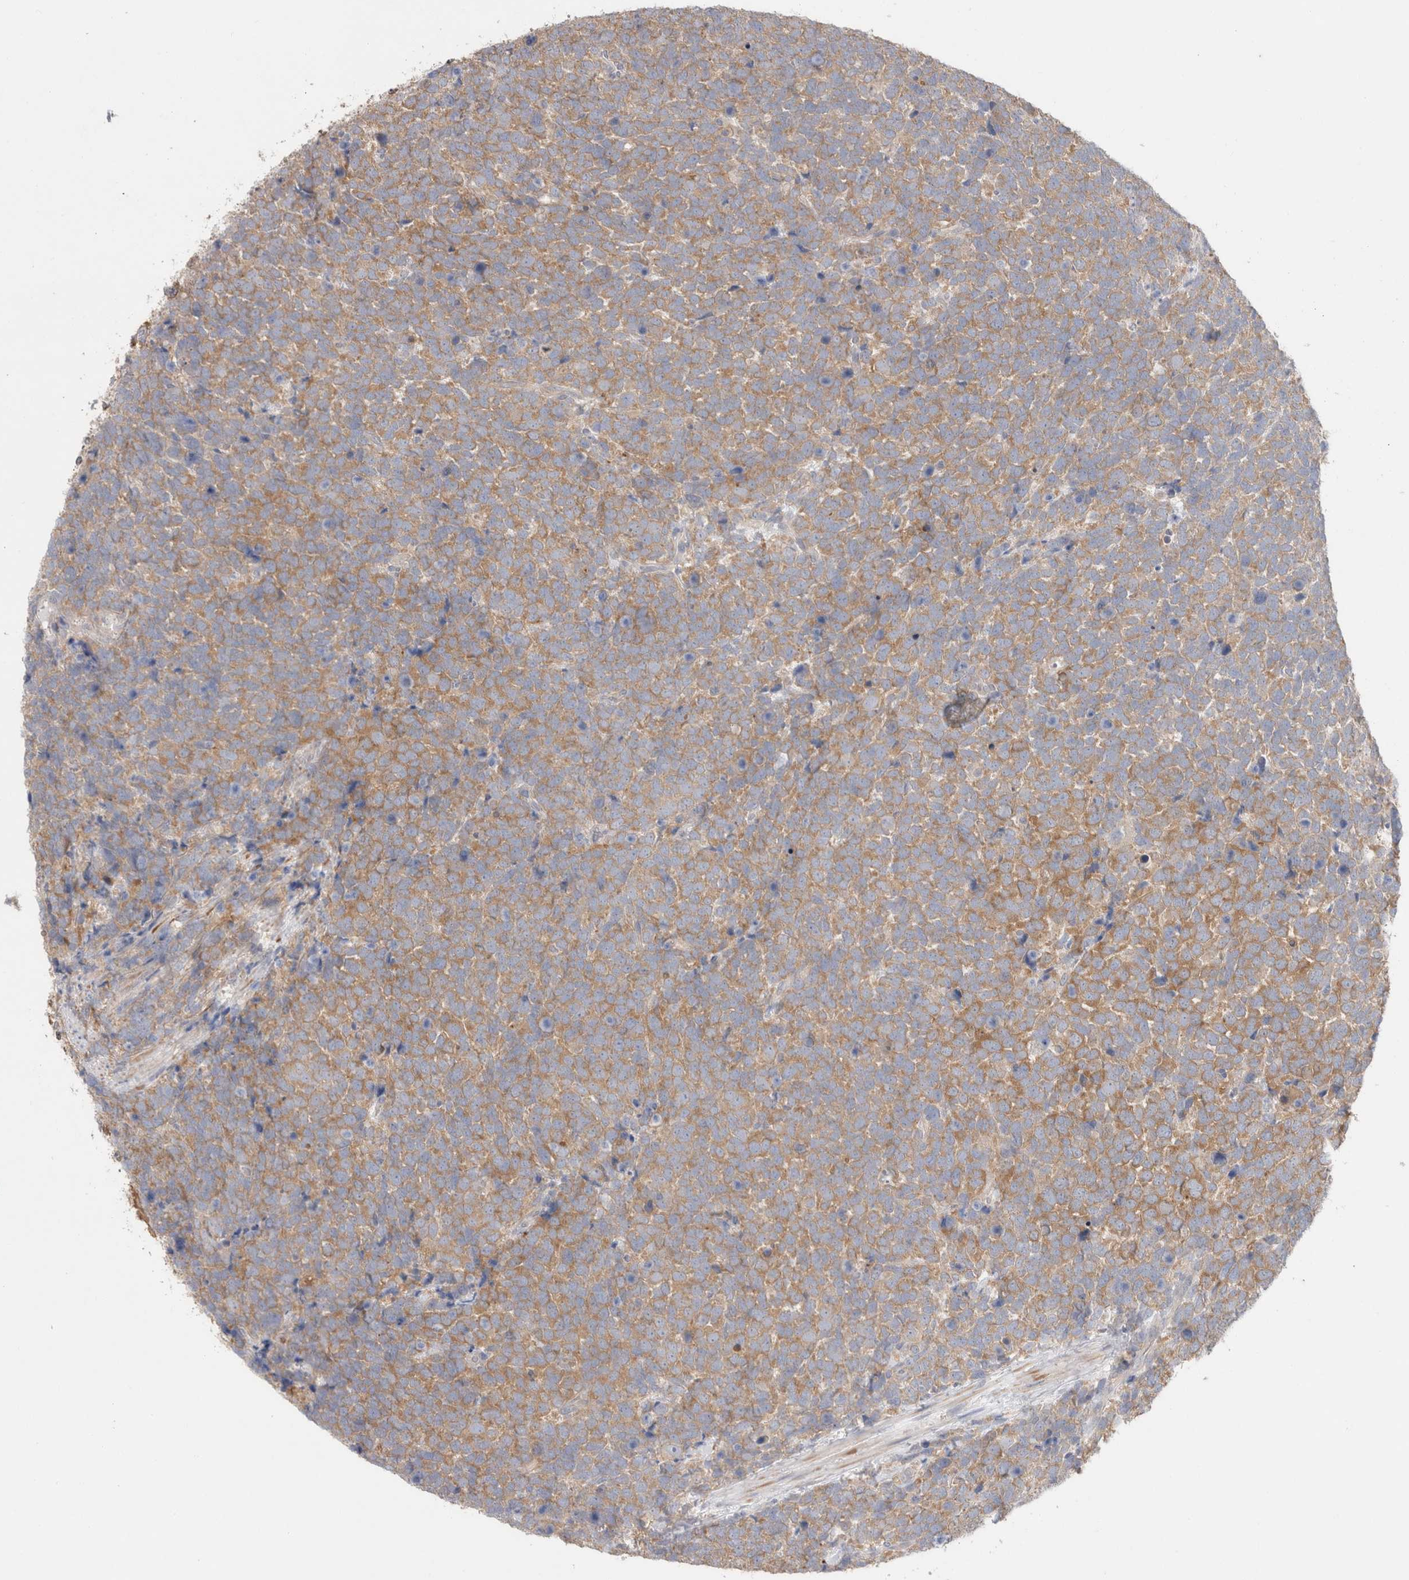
{"staining": {"intensity": "moderate", "quantity": ">75%", "location": "cytoplasmic/membranous"}, "tissue": "urothelial cancer", "cell_type": "Tumor cells", "image_type": "cancer", "snomed": [{"axis": "morphology", "description": "Urothelial carcinoma, High grade"}, {"axis": "topography", "description": "Urinary bladder"}], "caption": "Immunohistochemical staining of human urothelial cancer shows medium levels of moderate cytoplasmic/membranous protein staining in about >75% of tumor cells.", "gene": "NDOR1", "patient": {"sex": "female", "age": 82}}